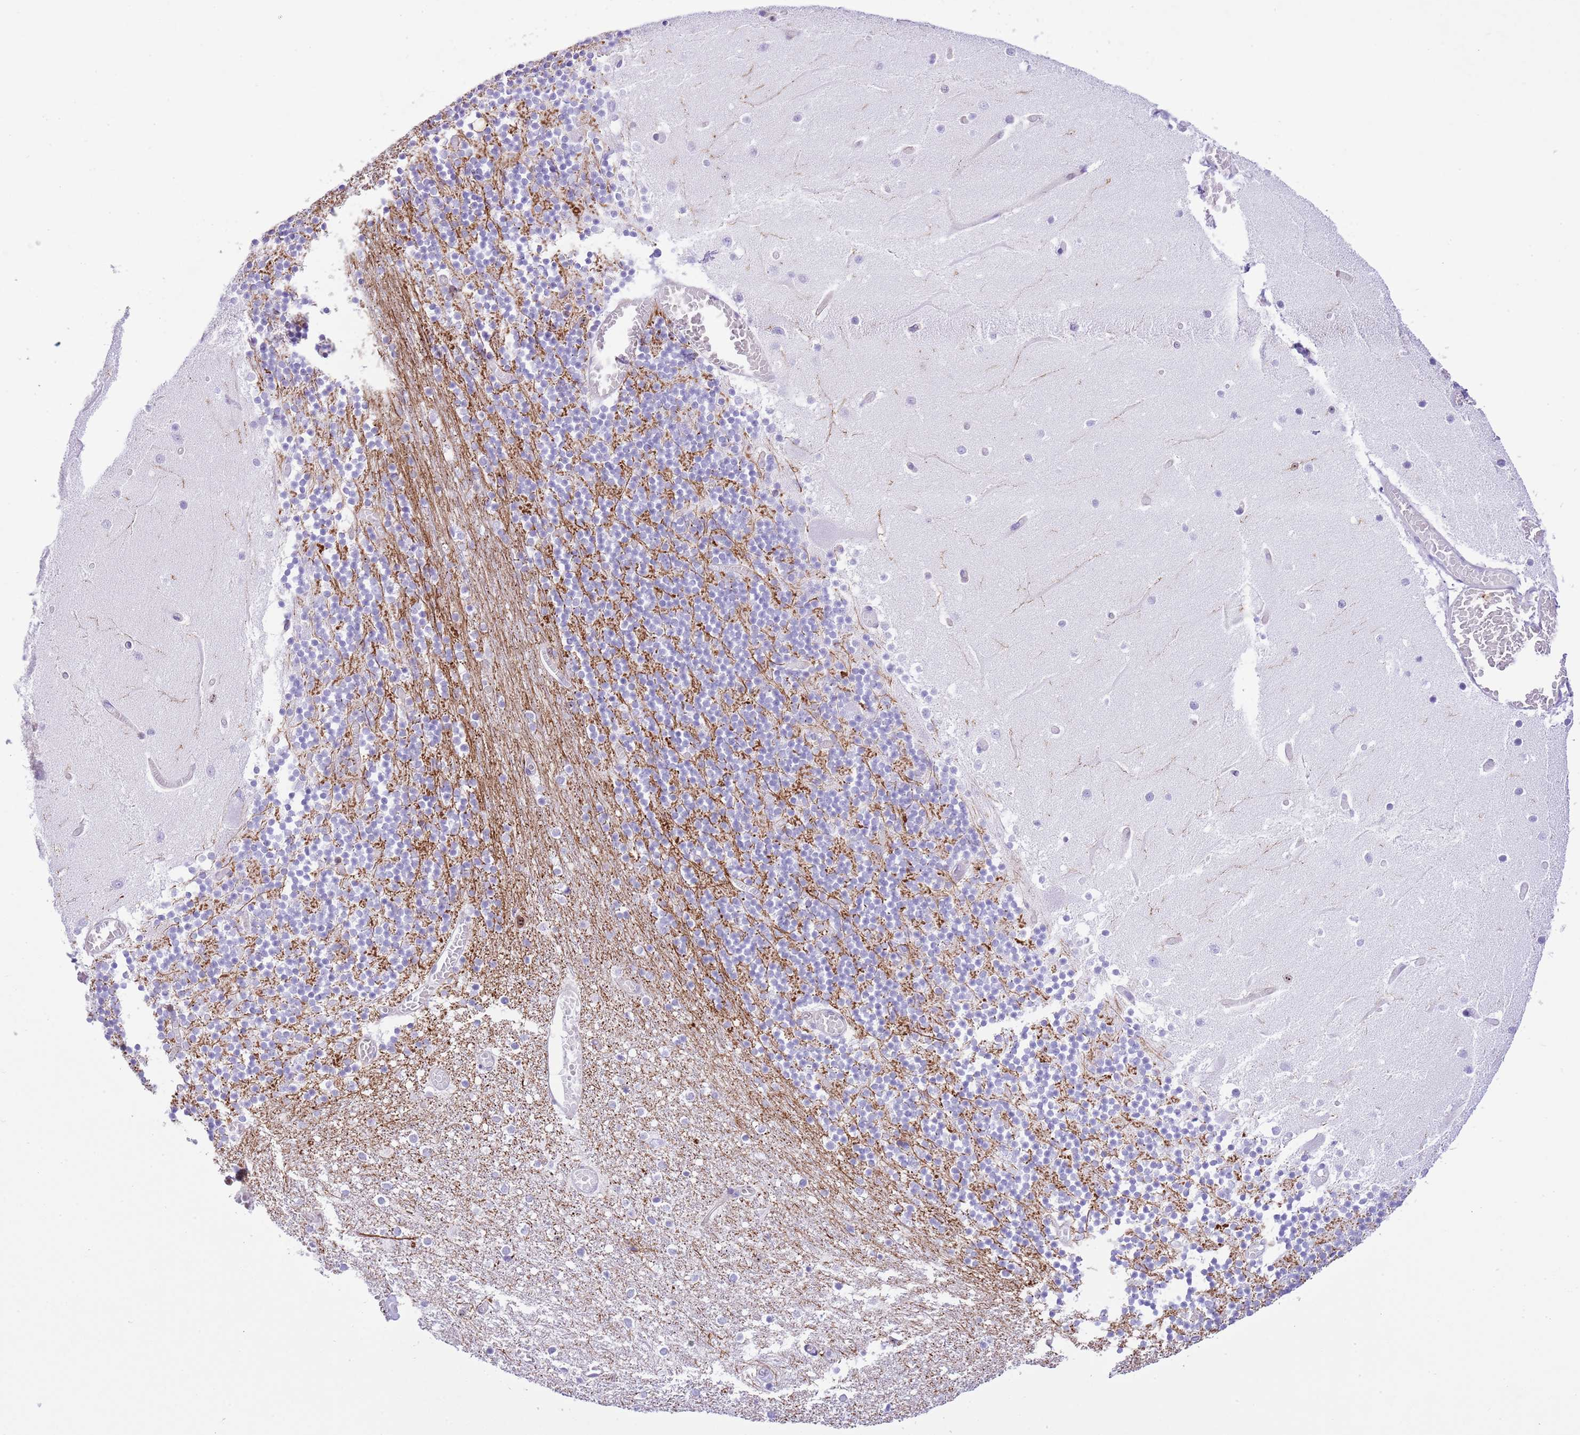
{"staining": {"intensity": "negative", "quantity": "none", "location": "none"}, "tissue": "cerebellum", "cell_type": "Cells in granular layer", "image_type": "normal", "snomed": [{"axis": "morphology", "description": "Normal tissue, NOS"}, {"axis": "topography", "description": "Cerebellum"}], "caption": "This histopathology image is of unremarkable cerebellum stained with immunohistochemistry (IHC) to label a protein in brown with the nuclei are counter-stained blue. There is no expression in cells in granular layer.", "gene": "EFHD2", "patient": {"sex": "female", "age": 28}}